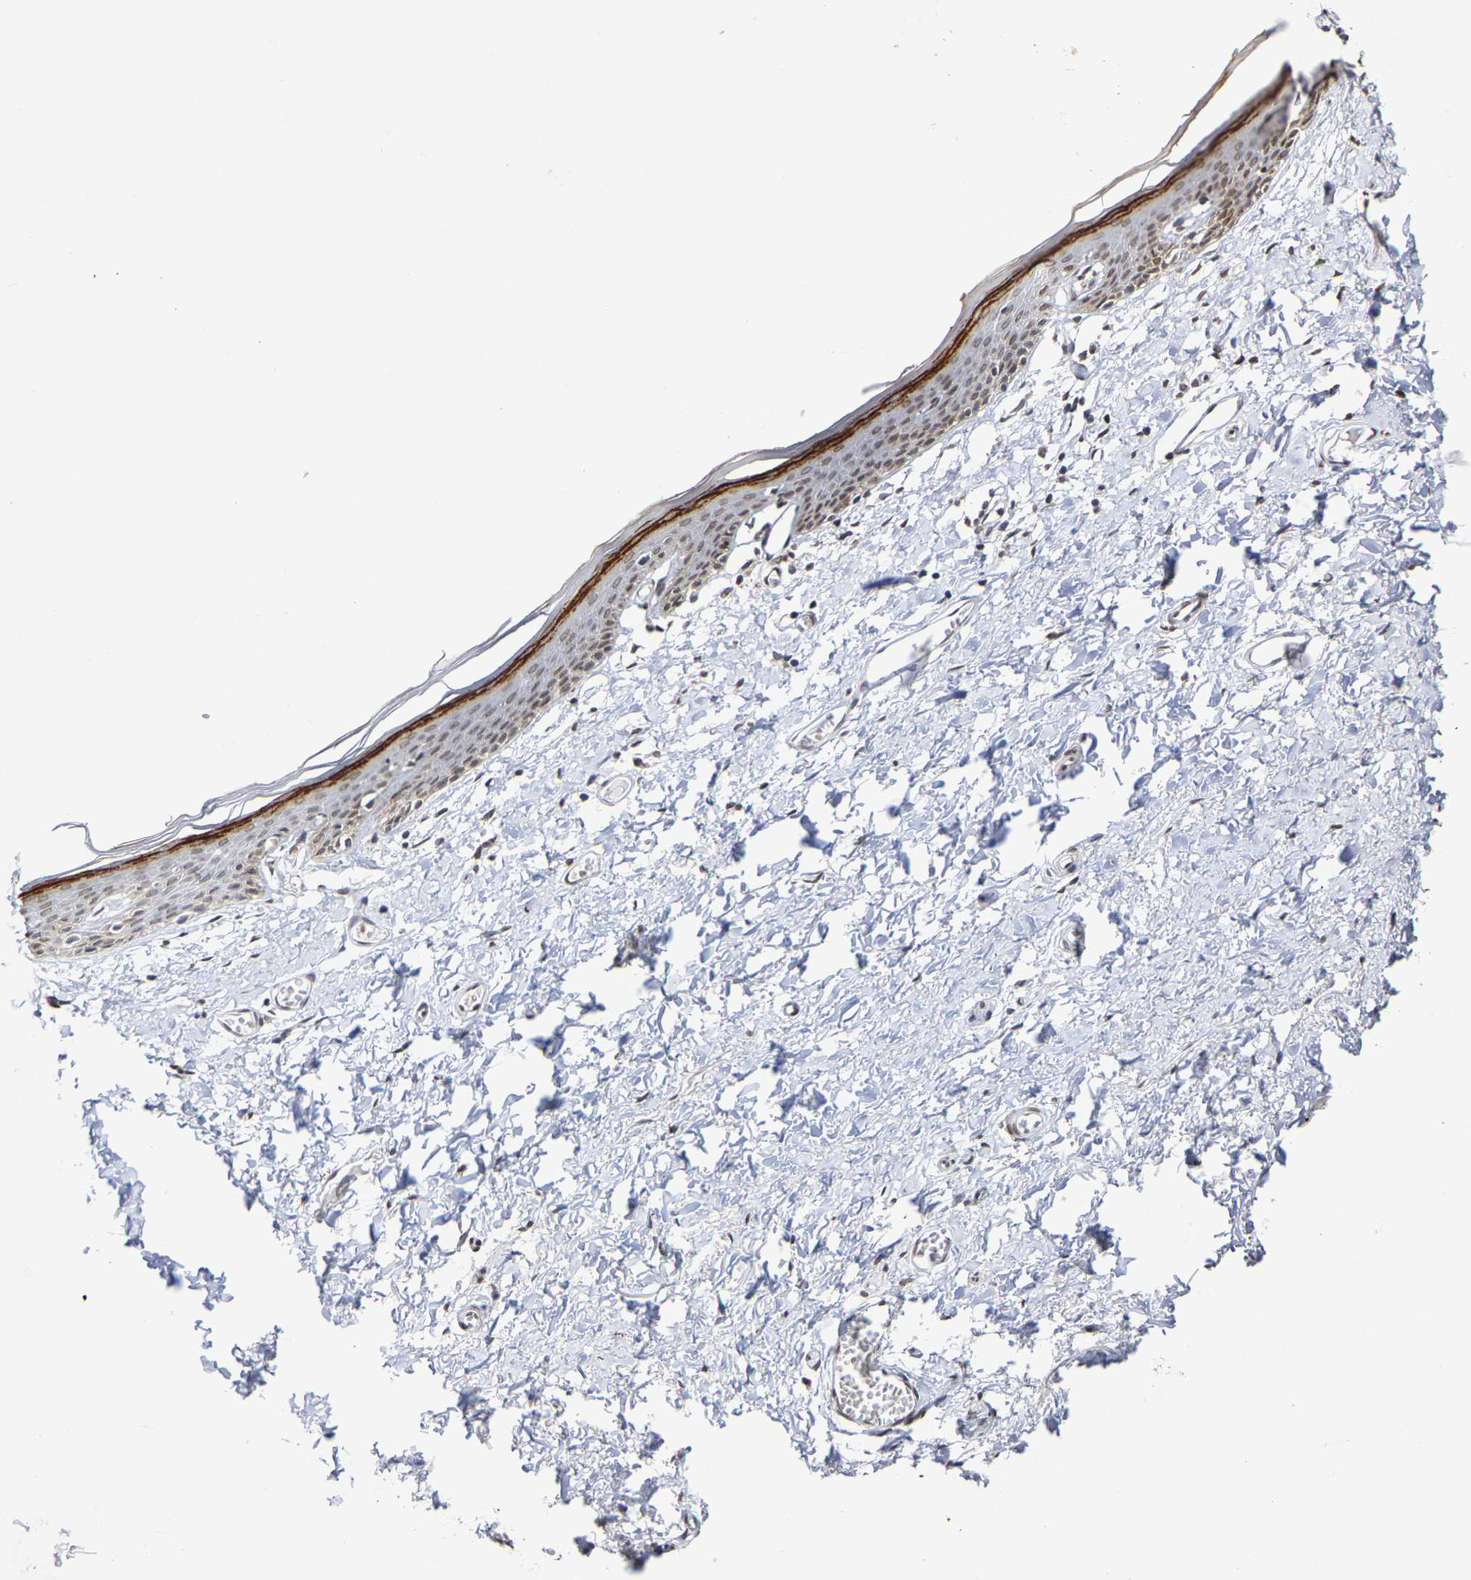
{"staining": {"intensity": "moderate", "quantity": ">75%", "location": "cytoplasmic/membranous,nuclear"}, "tissue": "skin", "cell_type": "Epidermal cells", "image_type": "normal", "snomed": [{"axis": "morphology", "description": "Normal tissue, NOS"}, {"axis": "topography", "description": "Vulva"}], "caption": "Moderate cytoplasmic/membranous,nuclear staining is identified in approximately >75% of epidermal cells in benign skin. (Brightfield microscopy of DAB IHC at high magnification).", "gene": "ATF4", "patient": {"sex": "female", "age": 54}}